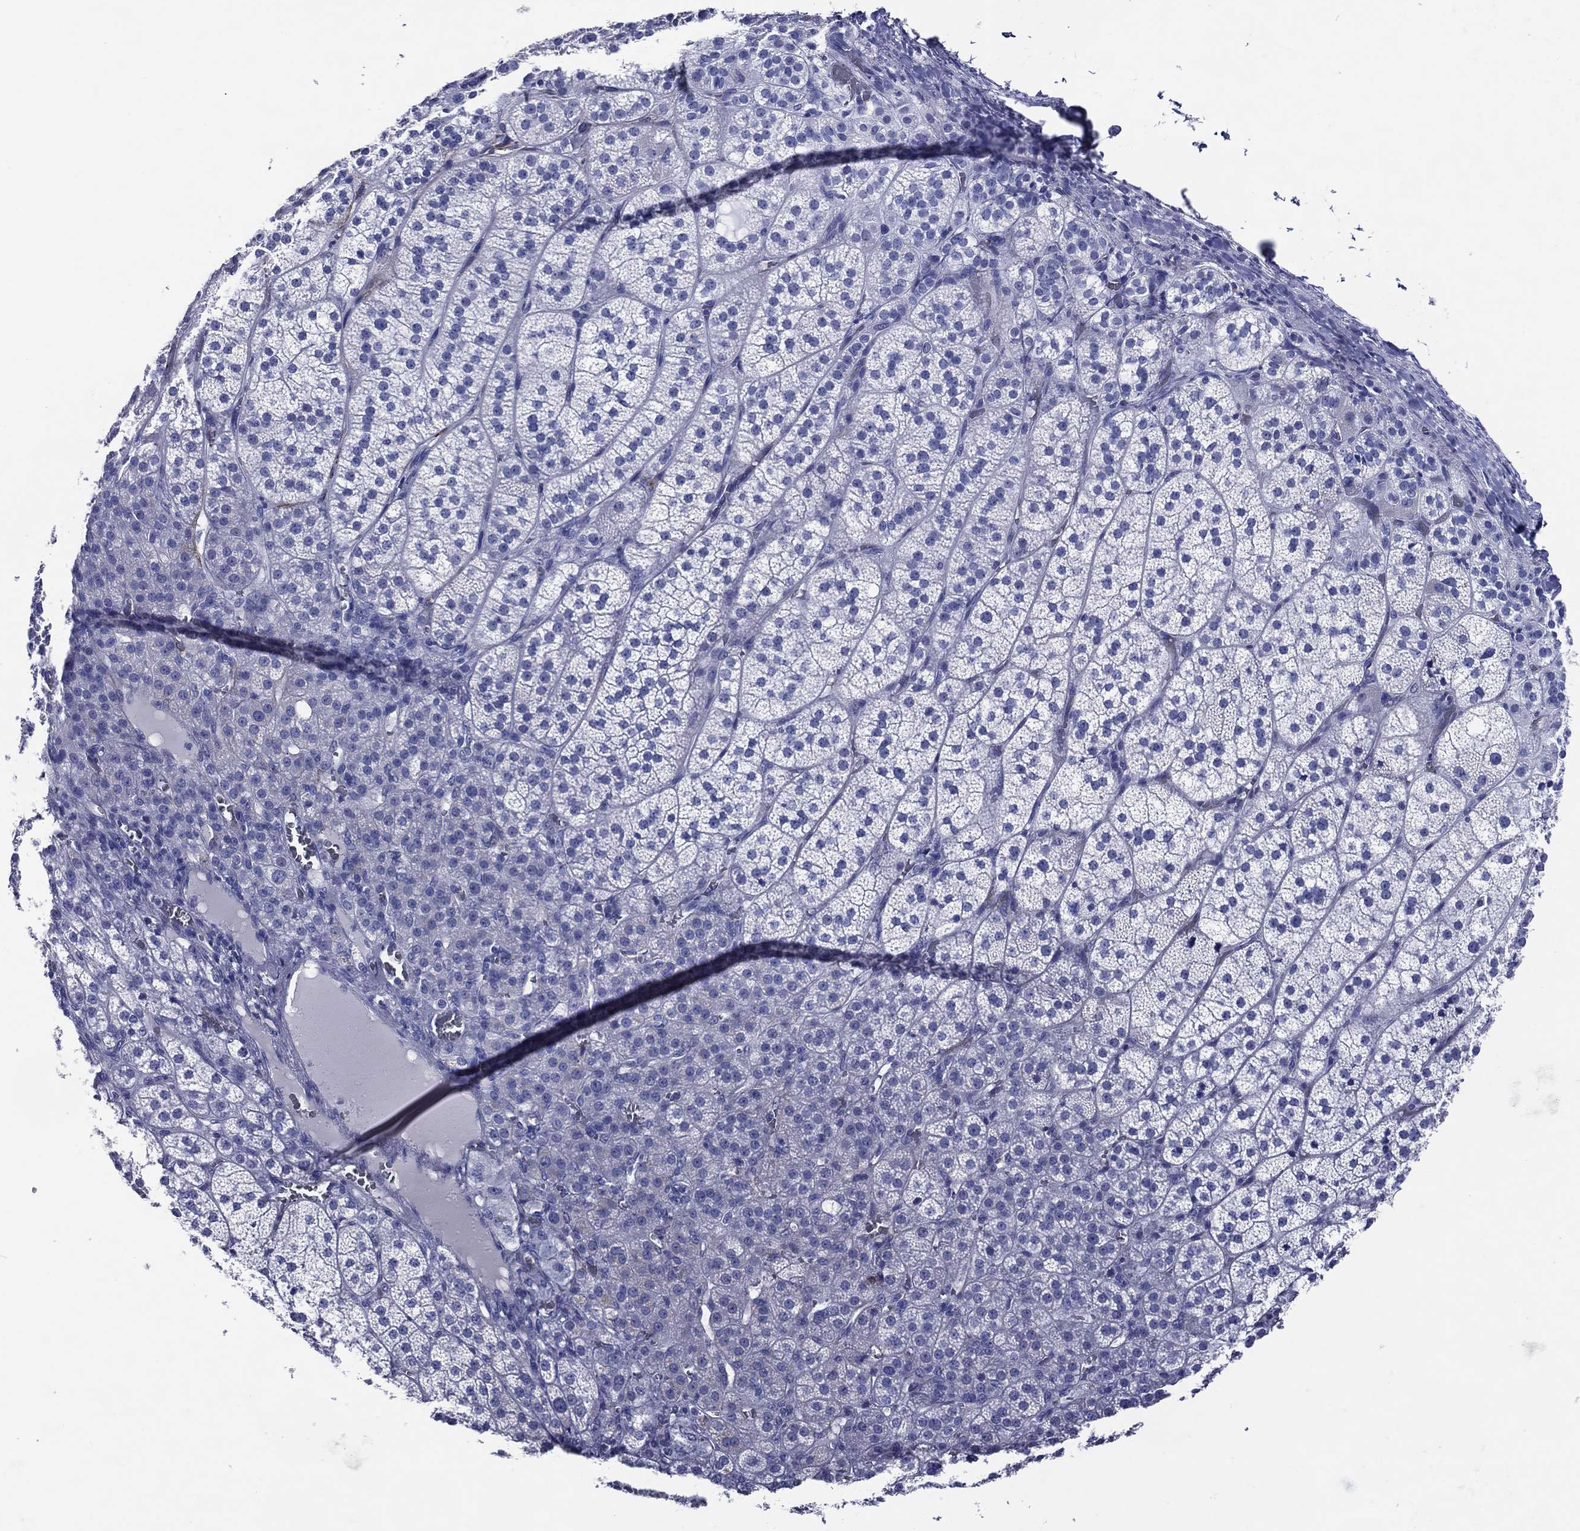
{"staining": {"intensity": "weak", "quantity": "<25%", "location": "cytoplasmic/membranous"}, "tissue": "adrenal gland", "cell_type": "Glandular cells", "image_type": "normal", "snomed": [{"axis": "morphology", "description": "Normal tissue, NOS"}, {"axis": "topography", "description": "Adrenal gland"}], "caption": "Unremarkable adrenal gland was stained to show a protein in brown. There is no significant expression in glandular cells. Brightfield microscopy of immunohistochemistry stained with DAB (3,3'-diaminobenzidine) (brown) and hematoxylin (blue), captured at high magnification.", "gene": "ACE2", "patient": {"sex": "female", "age": 60}}